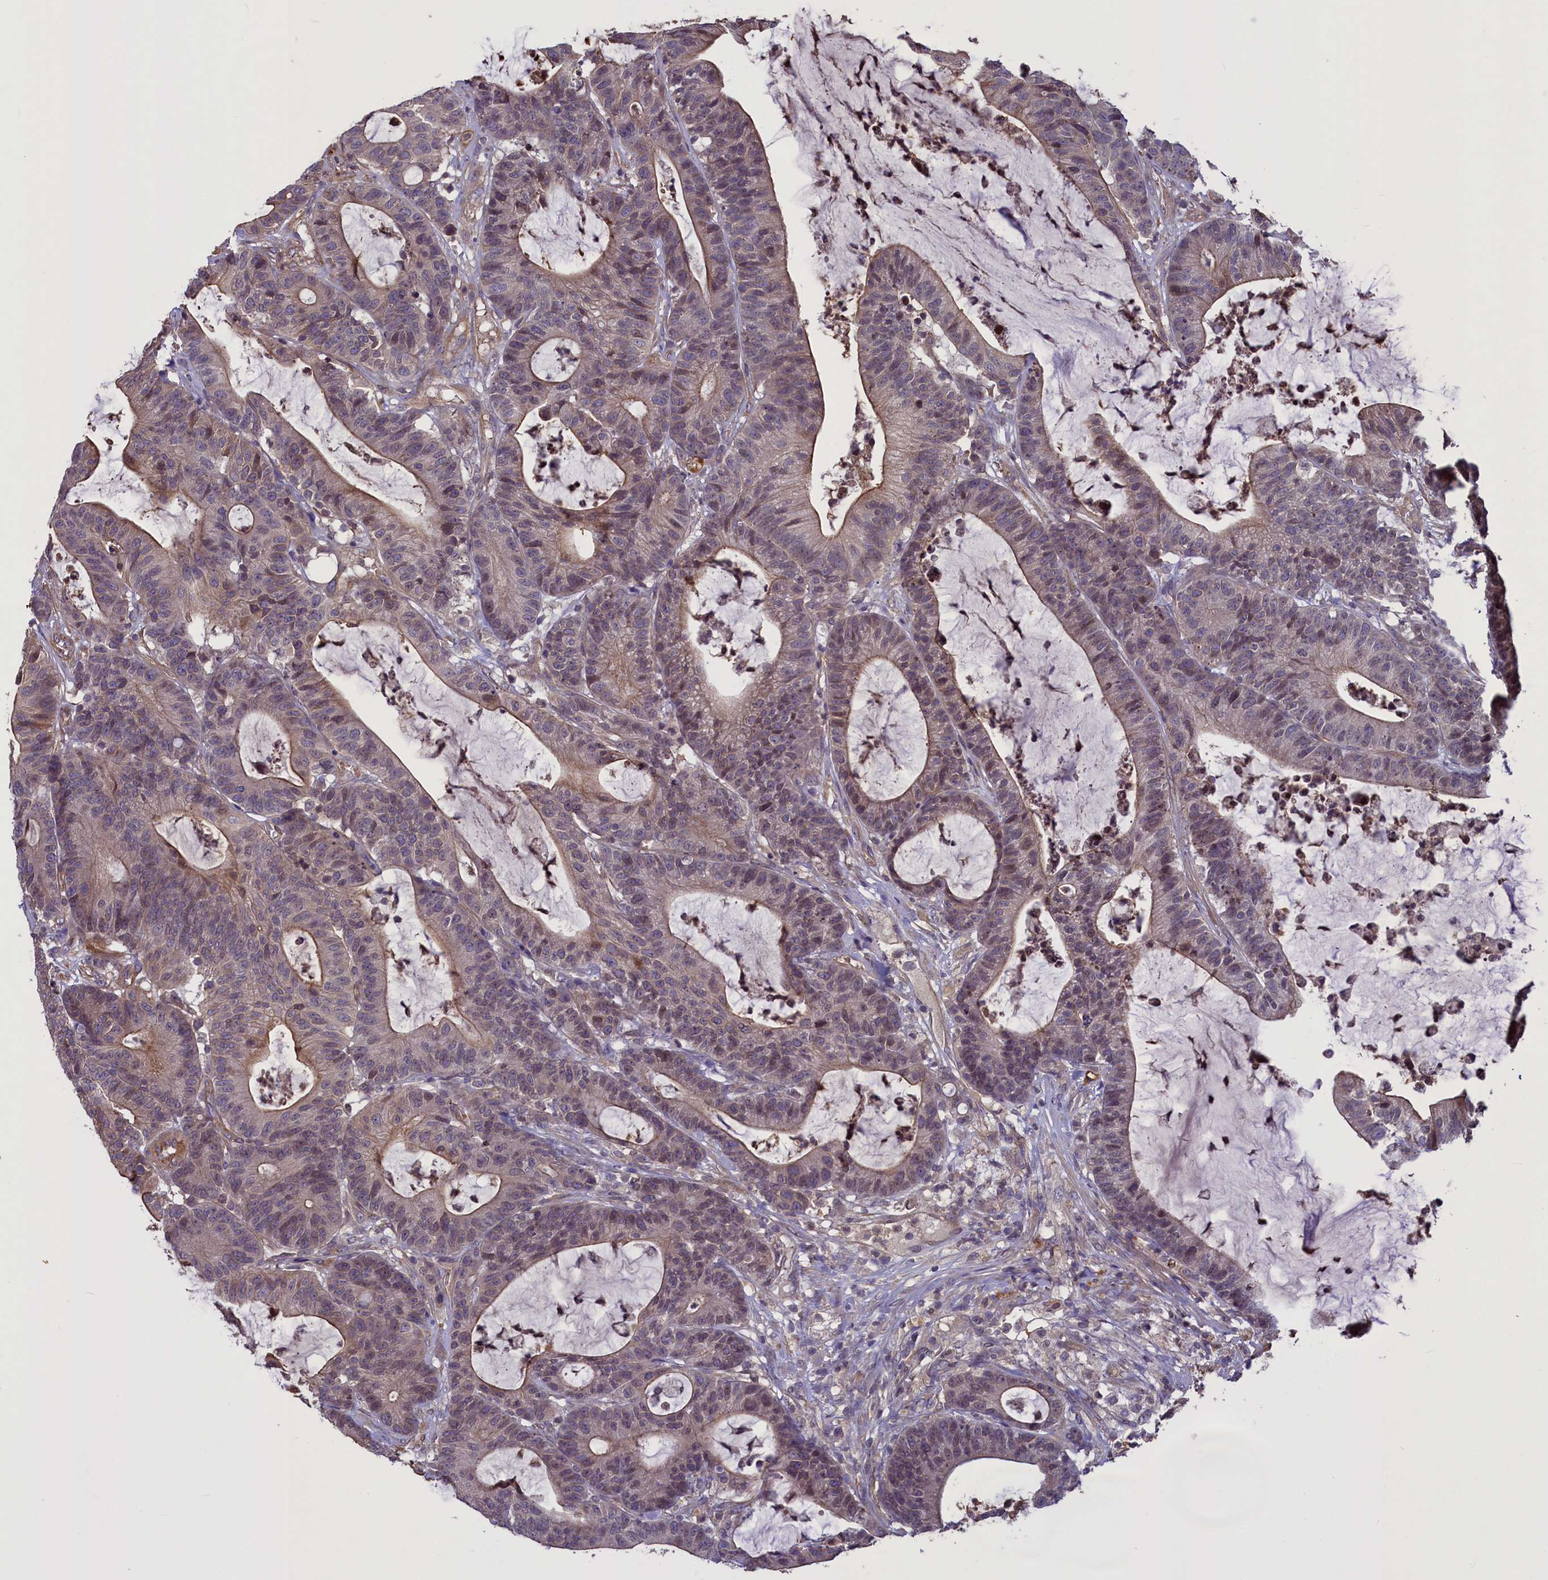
{"staining": {"intensity": "weak", "quantity": "25%-75%", "location": "cytoplasmic/membranous,nuclear"}, "tissue": "colorectal cancer", "cell_type": "Tumor cells", "image_type": "cancer", "snomed": [{"axis": "morphology", "description": "Adenocarcinoma, NOS"}, {"axis": "topography", "description": "Colon"}], "caption": "About 25%-75% of tumor cells in human colorectal cancer (adenocarcinoma) show weak cytoplasmic/membranous and nuclear protein expression as visualized by brown immunohistochemical staining.", "gene": "CCDC125", "patient": {"sex": "female", "age": 84}}